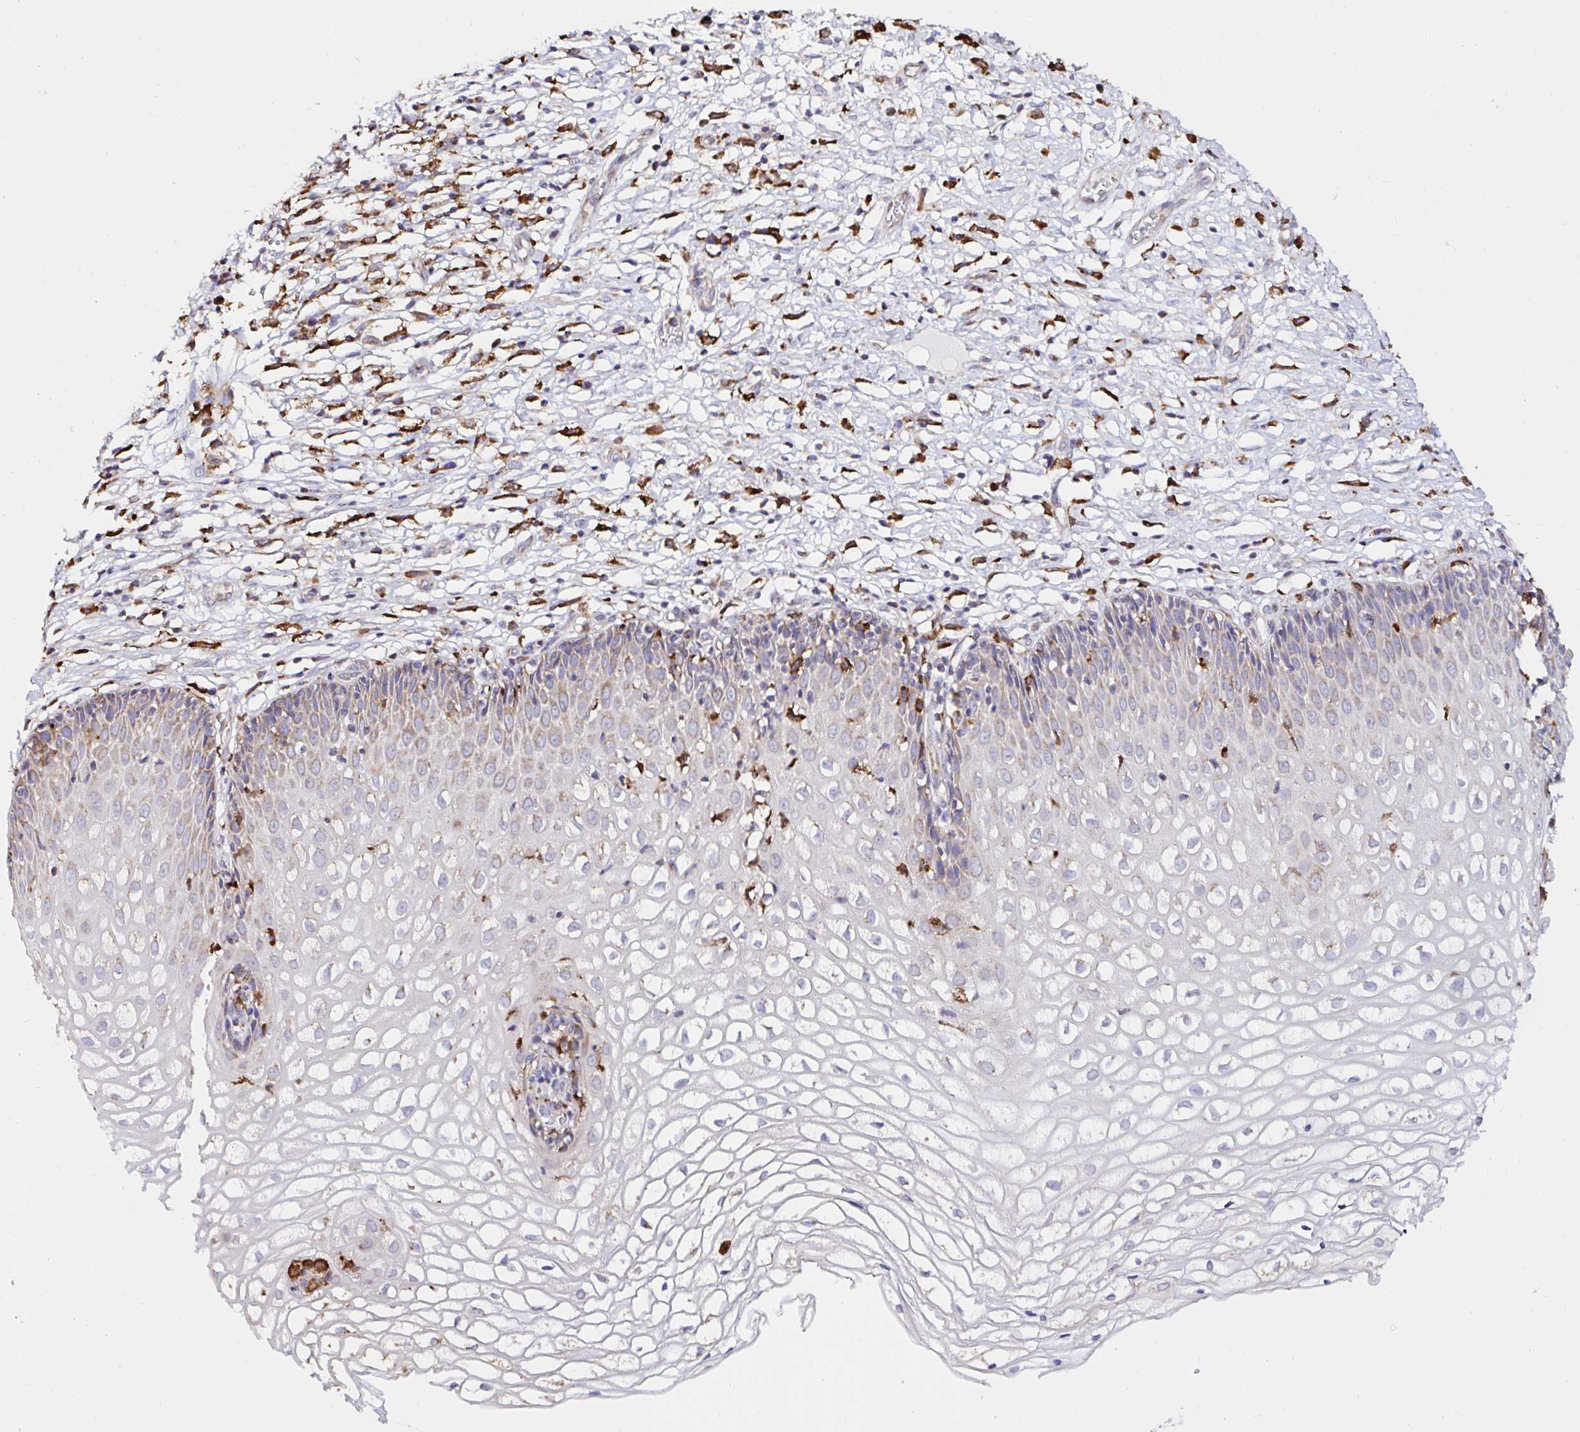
{"staining": {"intensity": "negative", "quantity": "none", "location": "none"}, "tissue": "cervix", "cell_type": "Glandular cells", "image_type": "normal", "snomed": [{"axis": "morphology", "description": "Normal tissue, NOS"}, {"axis": "topography", "description": "Cervix"}], "caption": "An IHC micrograph of normal cervix is shown. There is no staining in glandular cells of cervix. (Brightfield microscopy of DAB immunohistochemistry at high magnification).", "gene": "MSR1", "patient": {"sex": "female", "age": 36}}